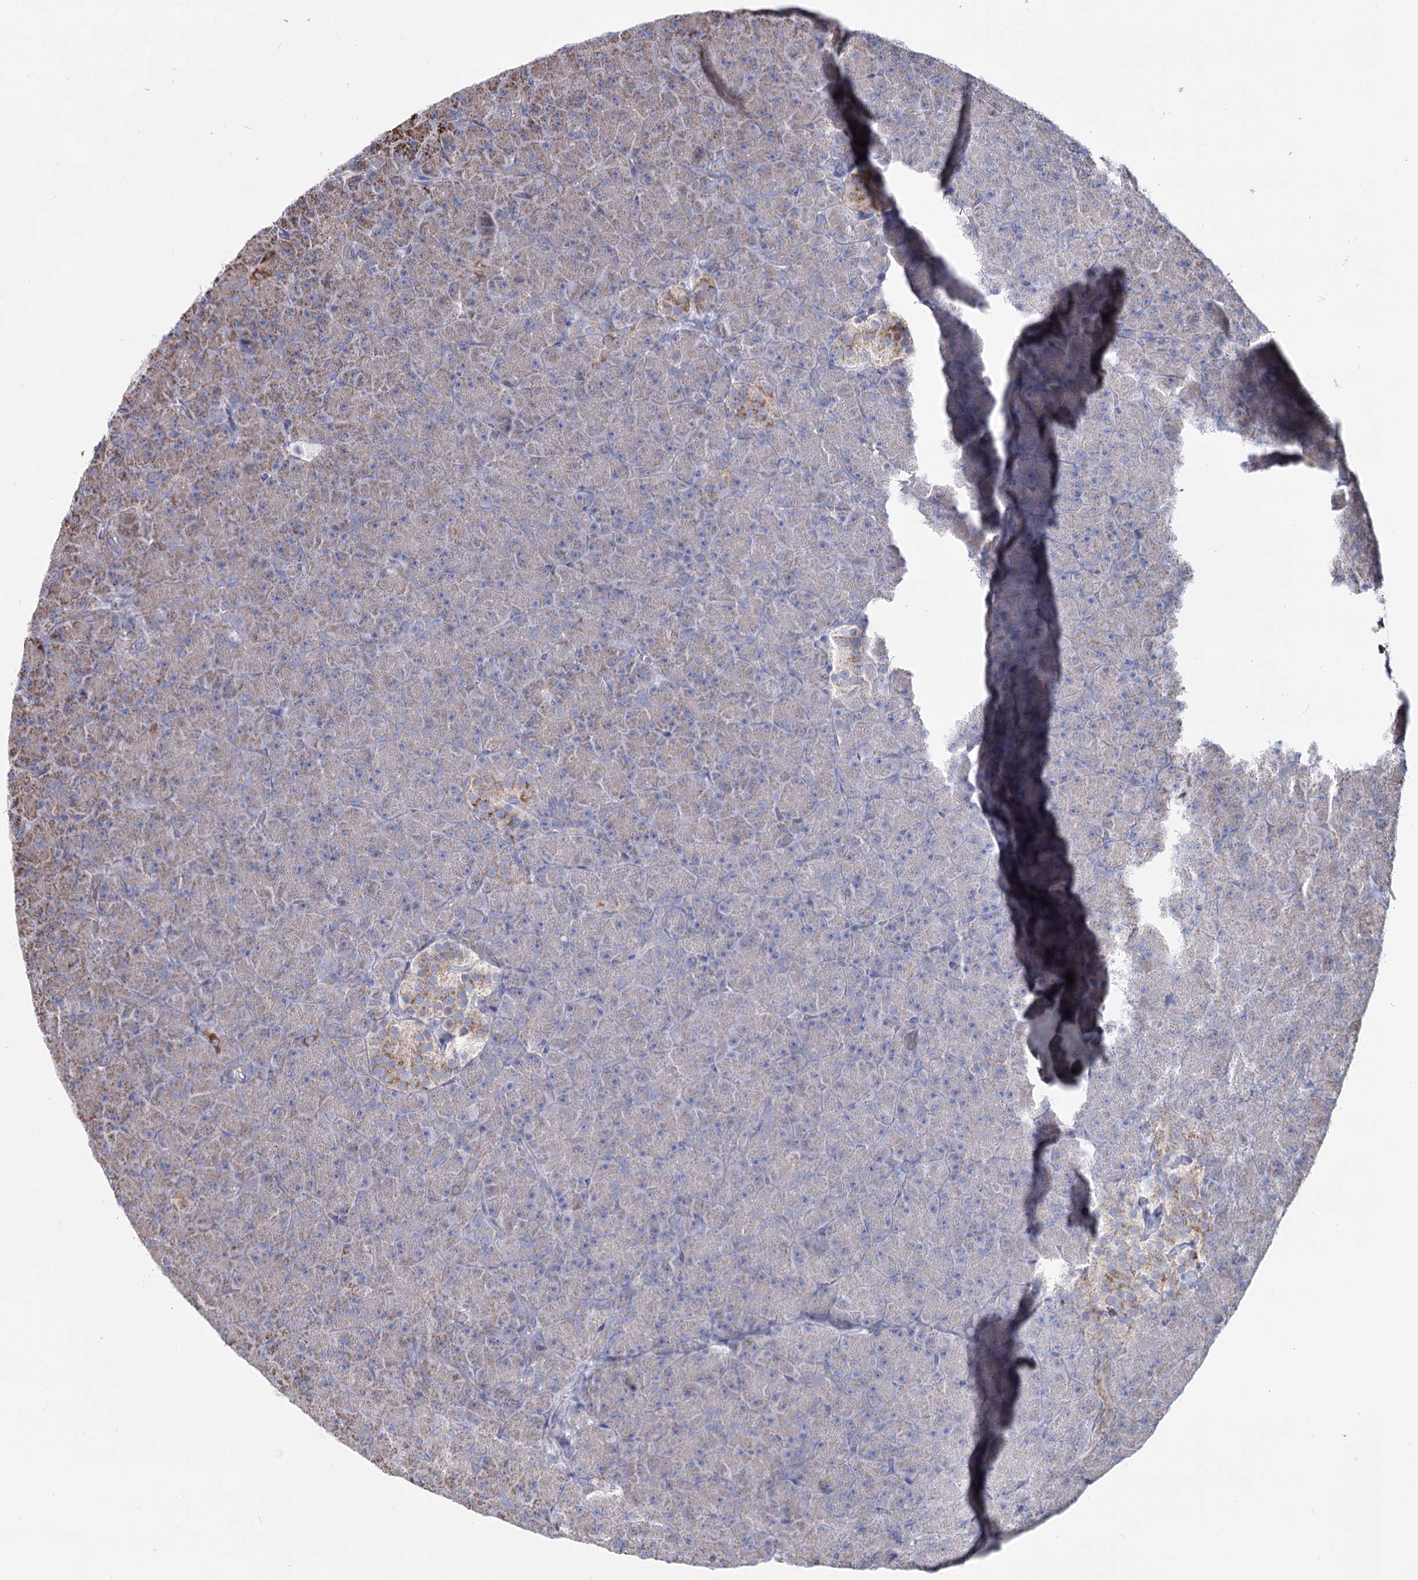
{"staining": {"intensity": "moderate", "quantity": "<25%", "location": "cytoplasmic/membranous"}, "tissue": "pancreas", "cell_type": "Exocrine glandular cells", "image_type": "normal", "snomed": [{"axis": "morphology", "description": "Normal tissue, NOS"}, {"axis": "topography", "description": "Pancreas"}], "caption": "Immunohistochemical staining of normal pancreas demonstrates <25% levels of moderate cytoplasmic/membranous protein positivity in approximately <25% of exocrine glandular cells. (IHC, brightfield microscopy, high magnification).", "gene": "CCDC73", "patient": {"sex": "male", "age": 36}}